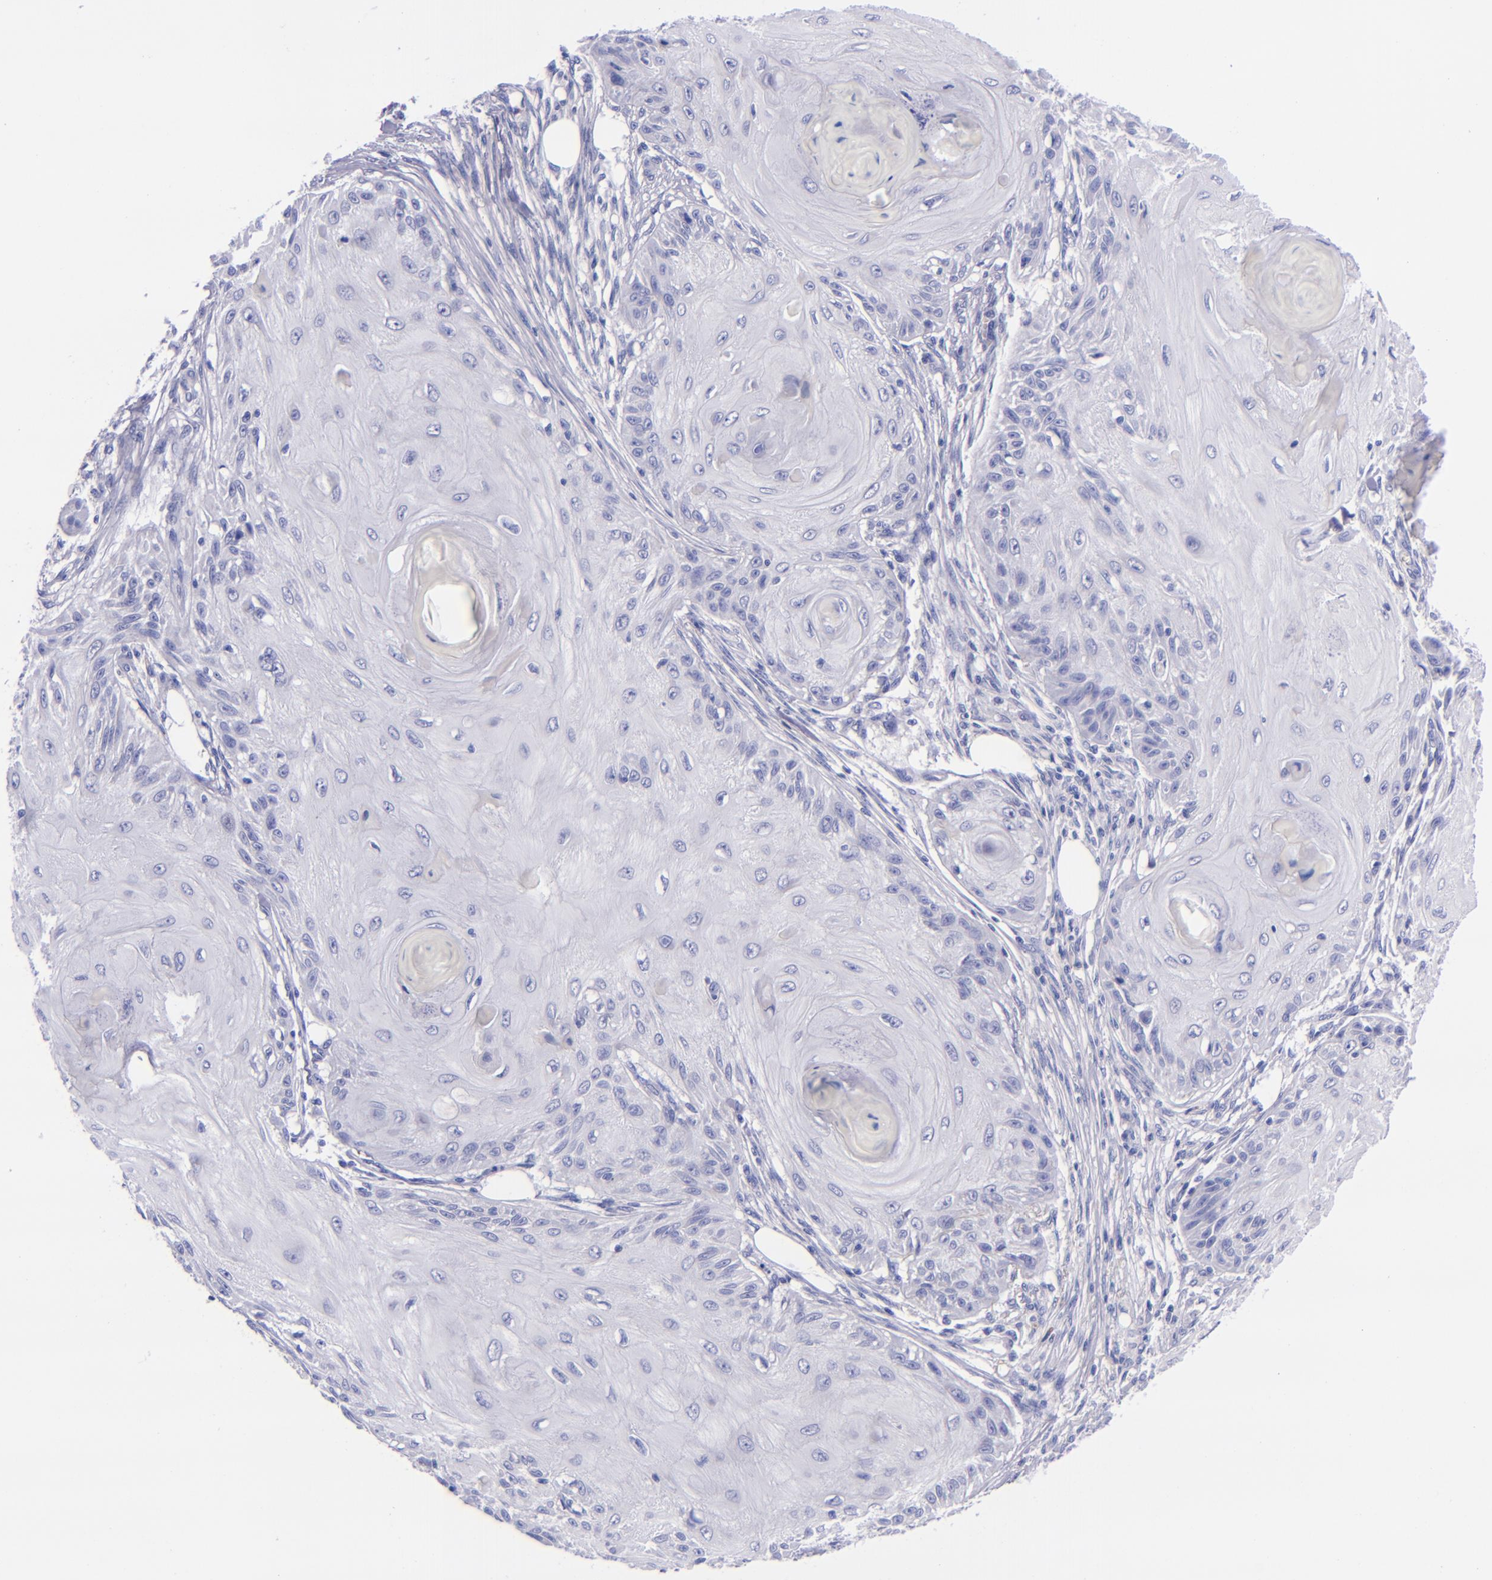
{"staining": {"intensity": "negative", "quantity": "none", "location": "none"}, "tissue": "skin cancer", "cell_type": "Tumor cells", "image_type": "cancer", "snomed": [{"axis": "morphology", "description": "Squamous cell carcinoma, NOS"}, {"axis": "topography", "description": "Skin"}], "caption": "Tumor cells show no significant staining in squamous cell carcinoma (skin). The staining is performed using DAB (3,3'-diaminobenzidine) brown chromogen with nuclei counter-stained in using hematoxylin.", "gene": "LAG3", "patient": {"sex": "female", "age": 88}}